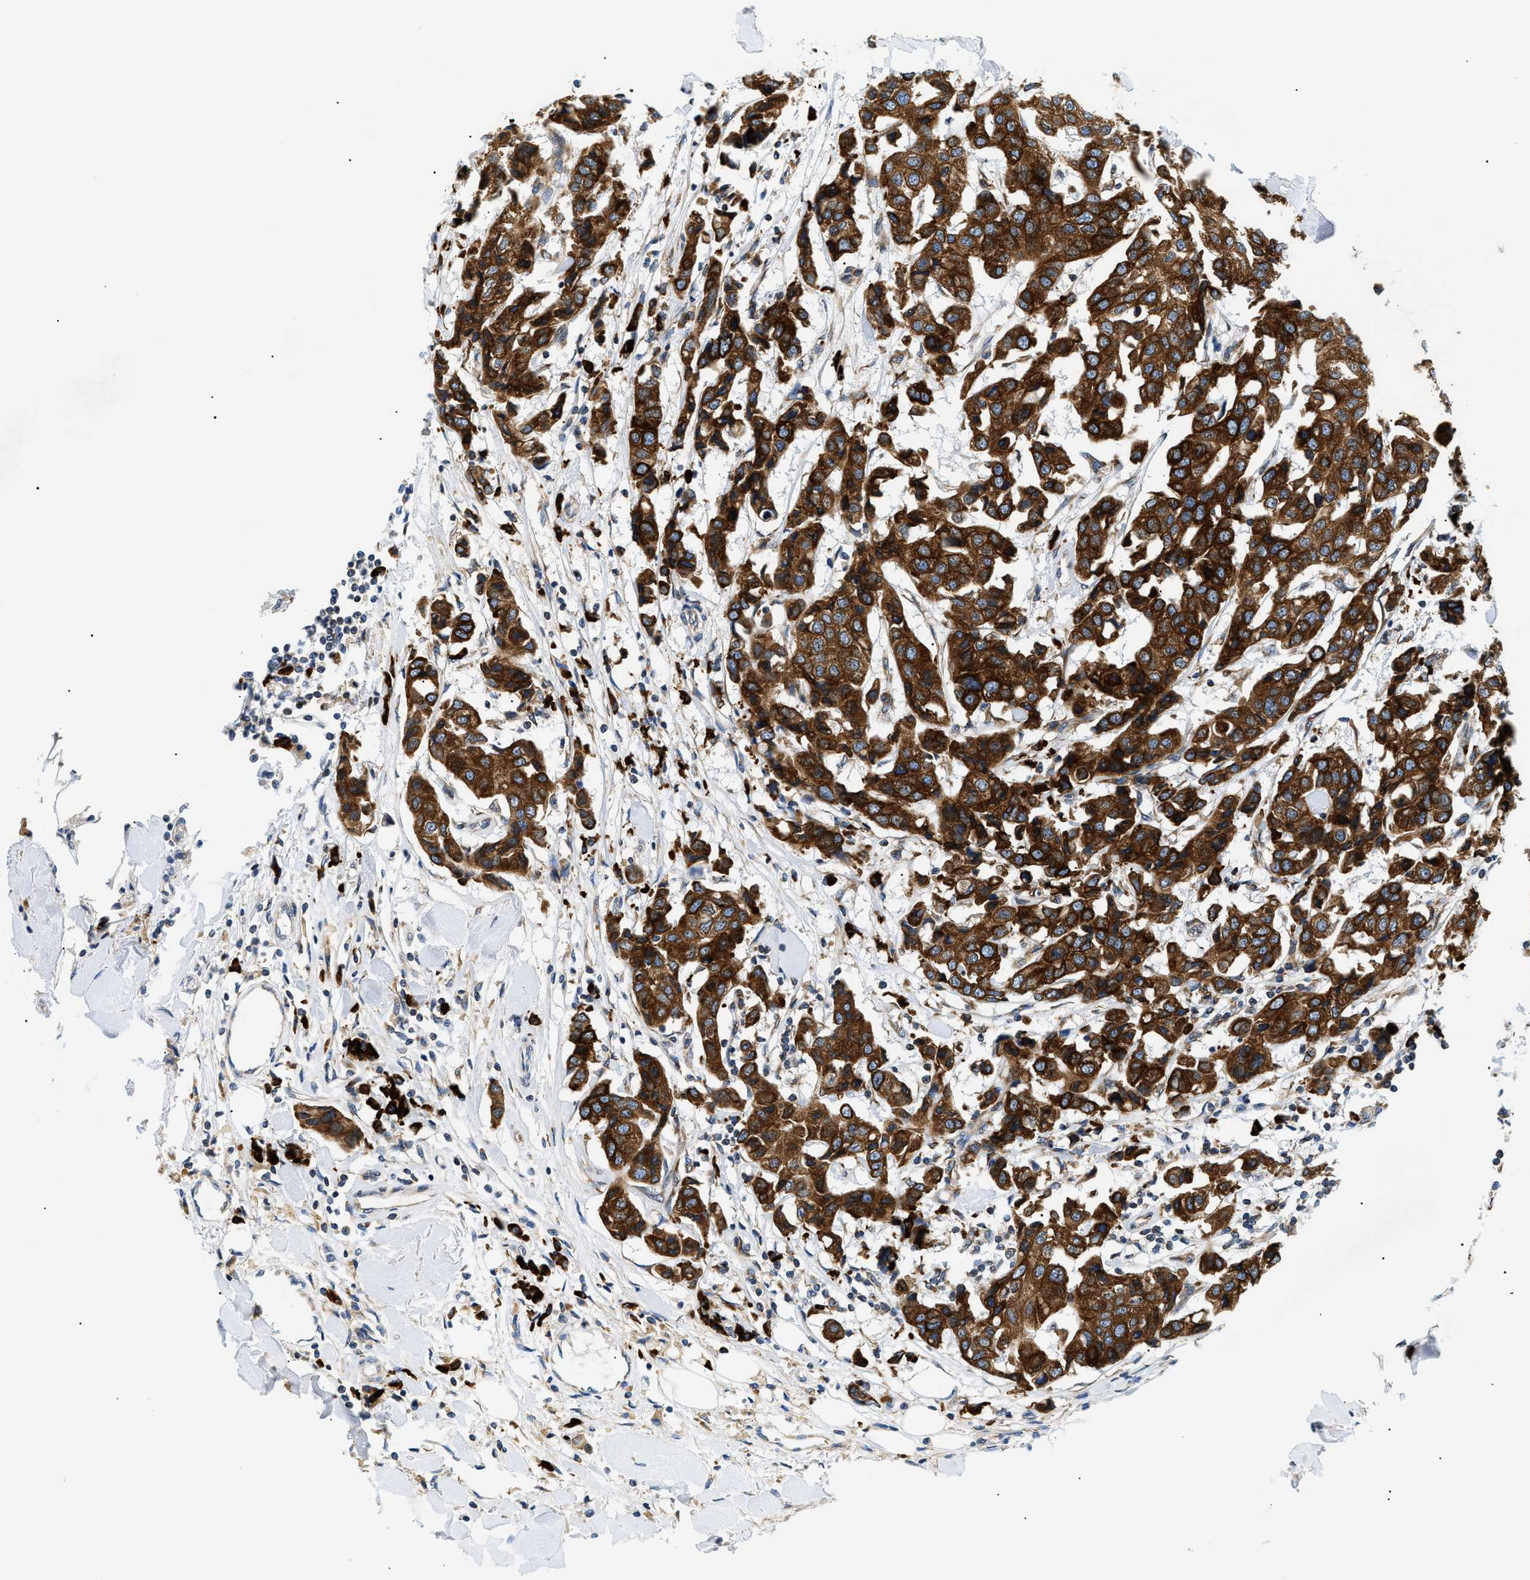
{"staining": {"intensity": "strong", "quantity": ">75%", "location": "cytoplasmic/membranous"}, "tissue": "breast cancer", "cell_type": "Tumor cells", "image_type": "cancer", "snomed": [{"axis": "morphology", "description": "Duct carcinoma"}, {"axis": "topography", "description": "Breast"}], "caption": "The image reveals staining of intraductal carcinoma (breast), revealing strong cytoplasmic/membranous protein staining (brown color) within tumor cells.", "gene": "DERL1", "patient": {"sex": "female", "age": 80}}